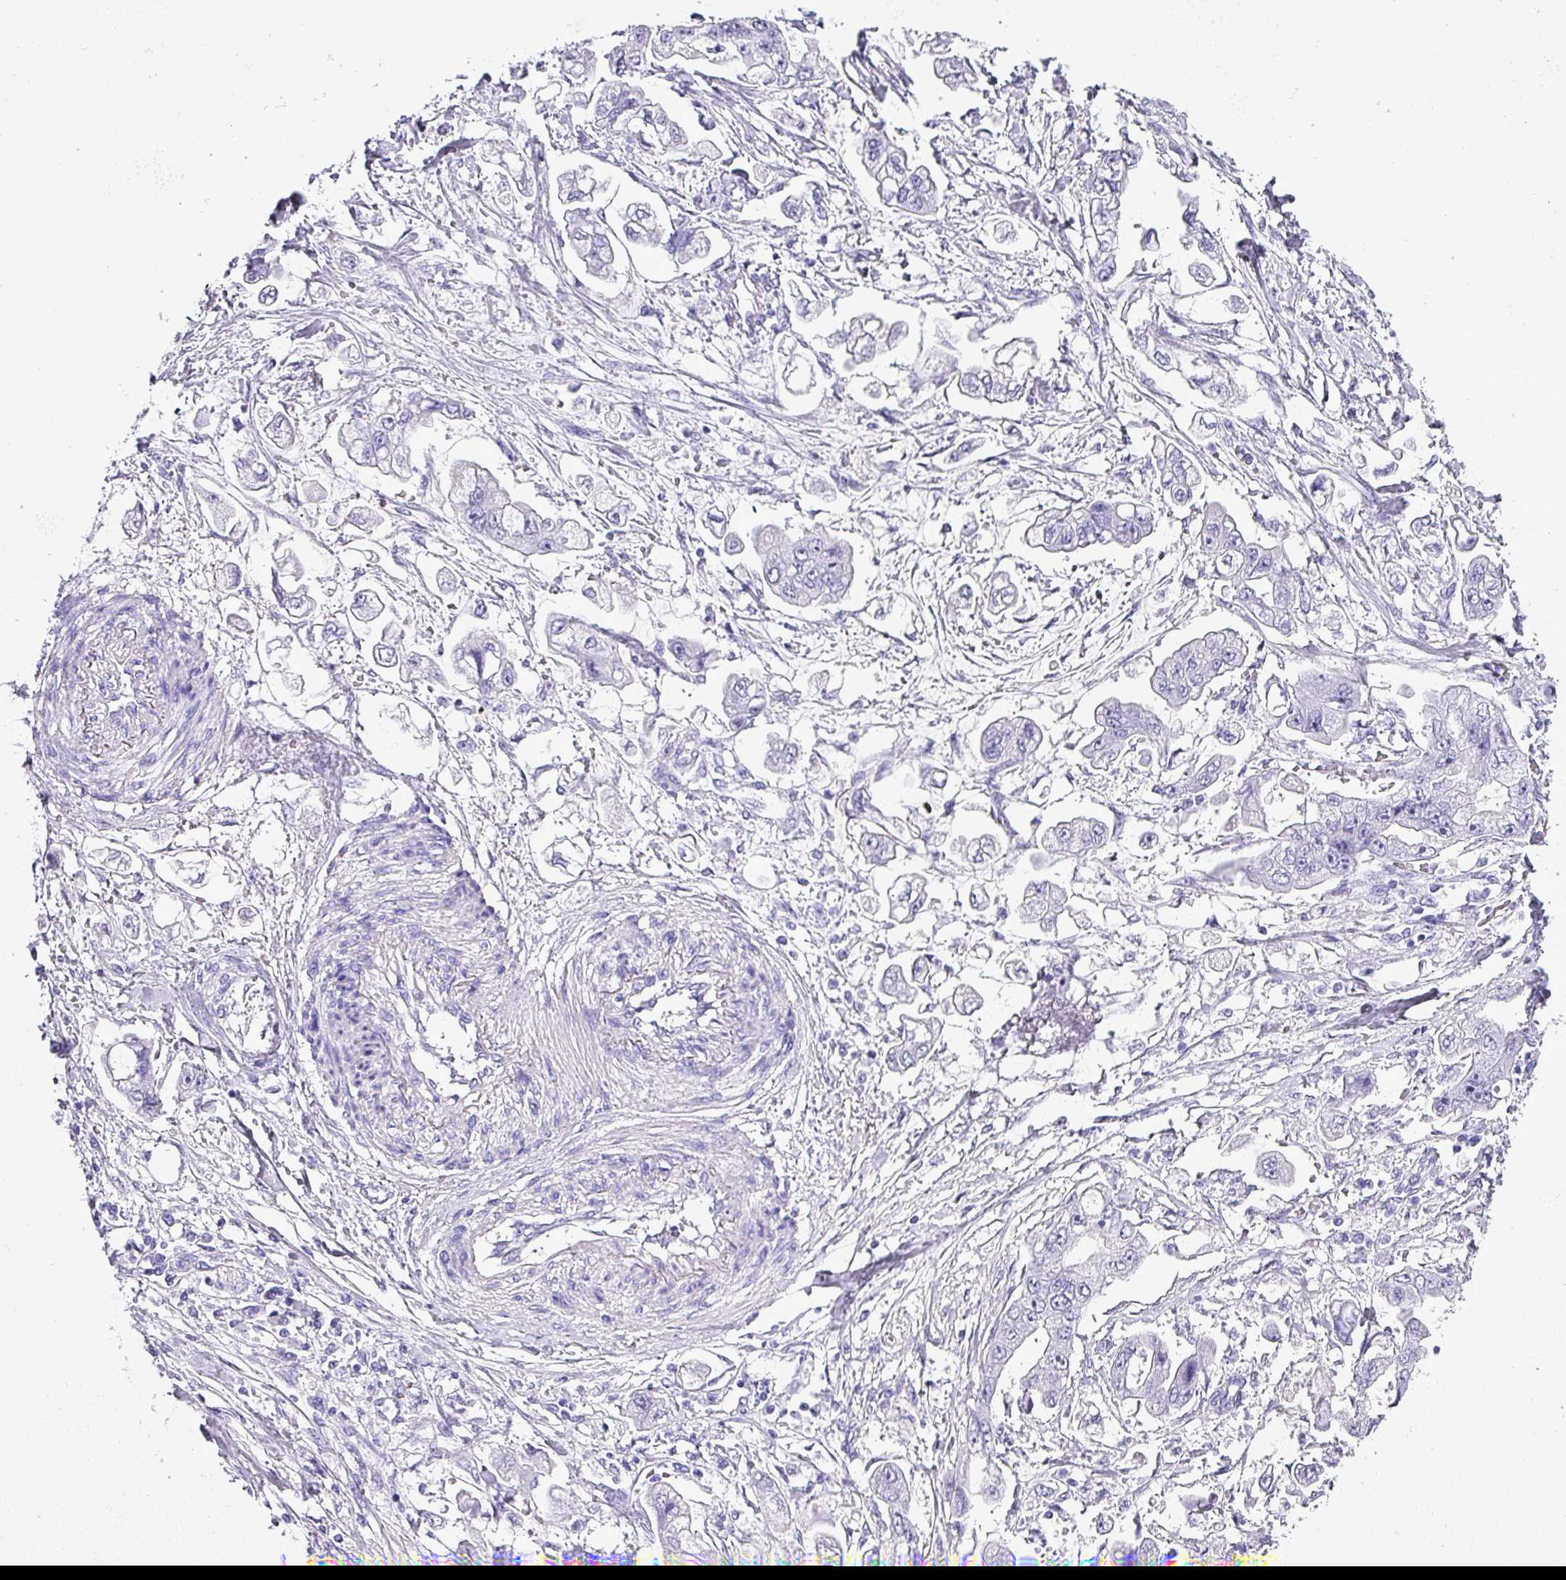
{"staining": {"intensity": "negative", "quantity": "none", "location": "none"}, "tissue": "stomach cancer", "cell_type": "Tumor cells", "image_type": "cancer", "snomed": [{"axis": "morphology", "description": "Adenocarcinoma, NOS"}, {"axis": "topography", "description": "Stomach"}], "caption": "The histopathology image displays no staining of tumor cells in stomach adenocarcinoma. (Brightfield microscopy of DAB immunohistochemistry at high magnification).", "gene": "KRT6C", "patient": {"sex": "male", "age": 62}}